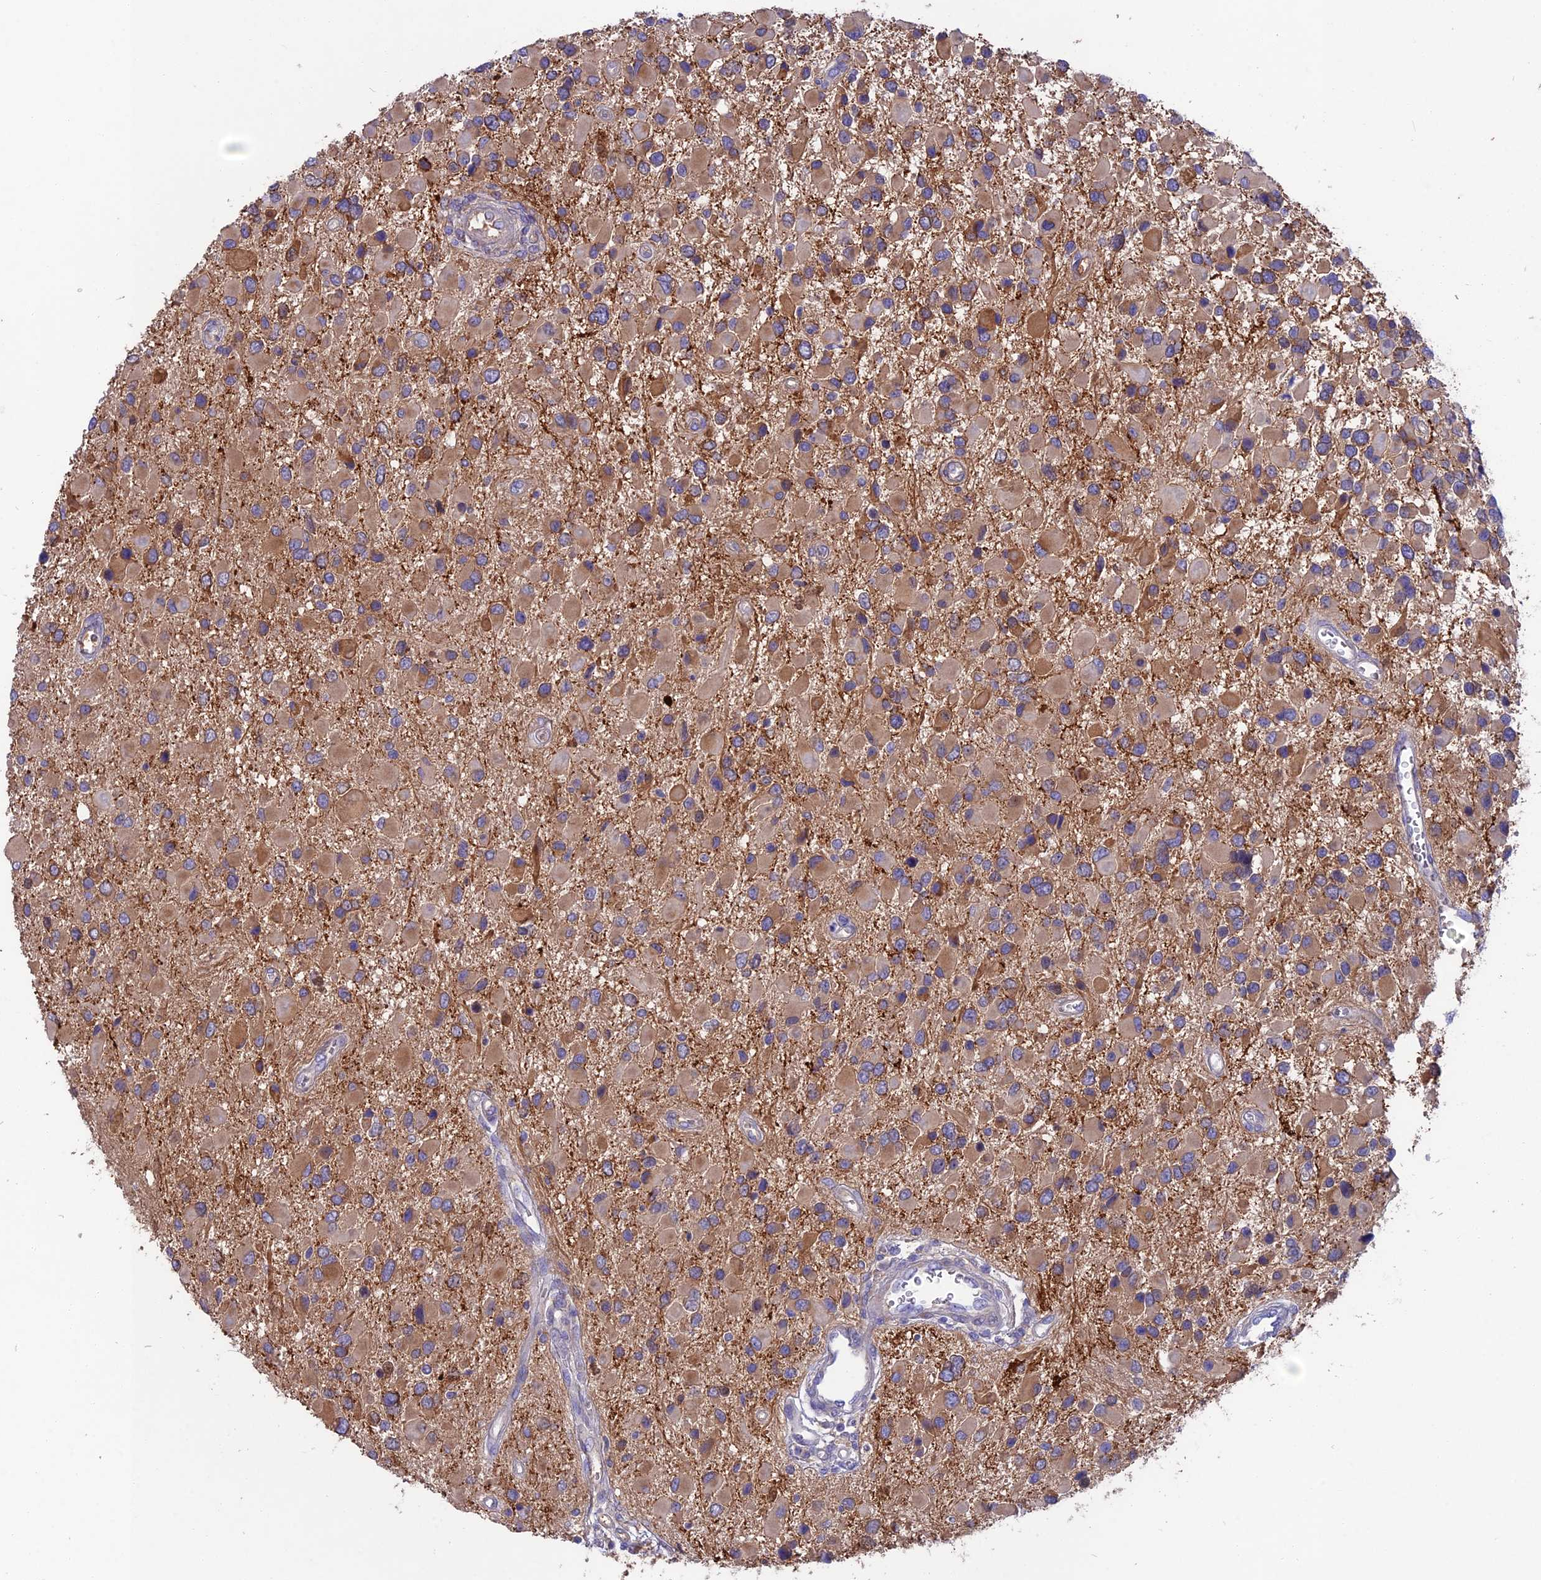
{"staining": {"intensity": "moderate", "quantity": "25%-75%", "location": "cytoplasmic/membranous"}, "tissue": "glioma", "cell_type": "Tumor cells", "image_type": "cancer", "snomed": [{"axis": "morphology", "description": "Glioma, malignant, High grade"}, {"axis": "topography", "description": "Brain"}], "caption": "DAB (3,3'-diaminobenzidine) immunohistochemical staining of glioma demonstrates moderate cytoplasmic/membranous protein positivity in about 25%-75% of tumor cells. The protein of interest is shown in brown color, while the nuclei are stained blue.", "gene": "SNAP91", "patient": {"sex": "male", "age": 53}}